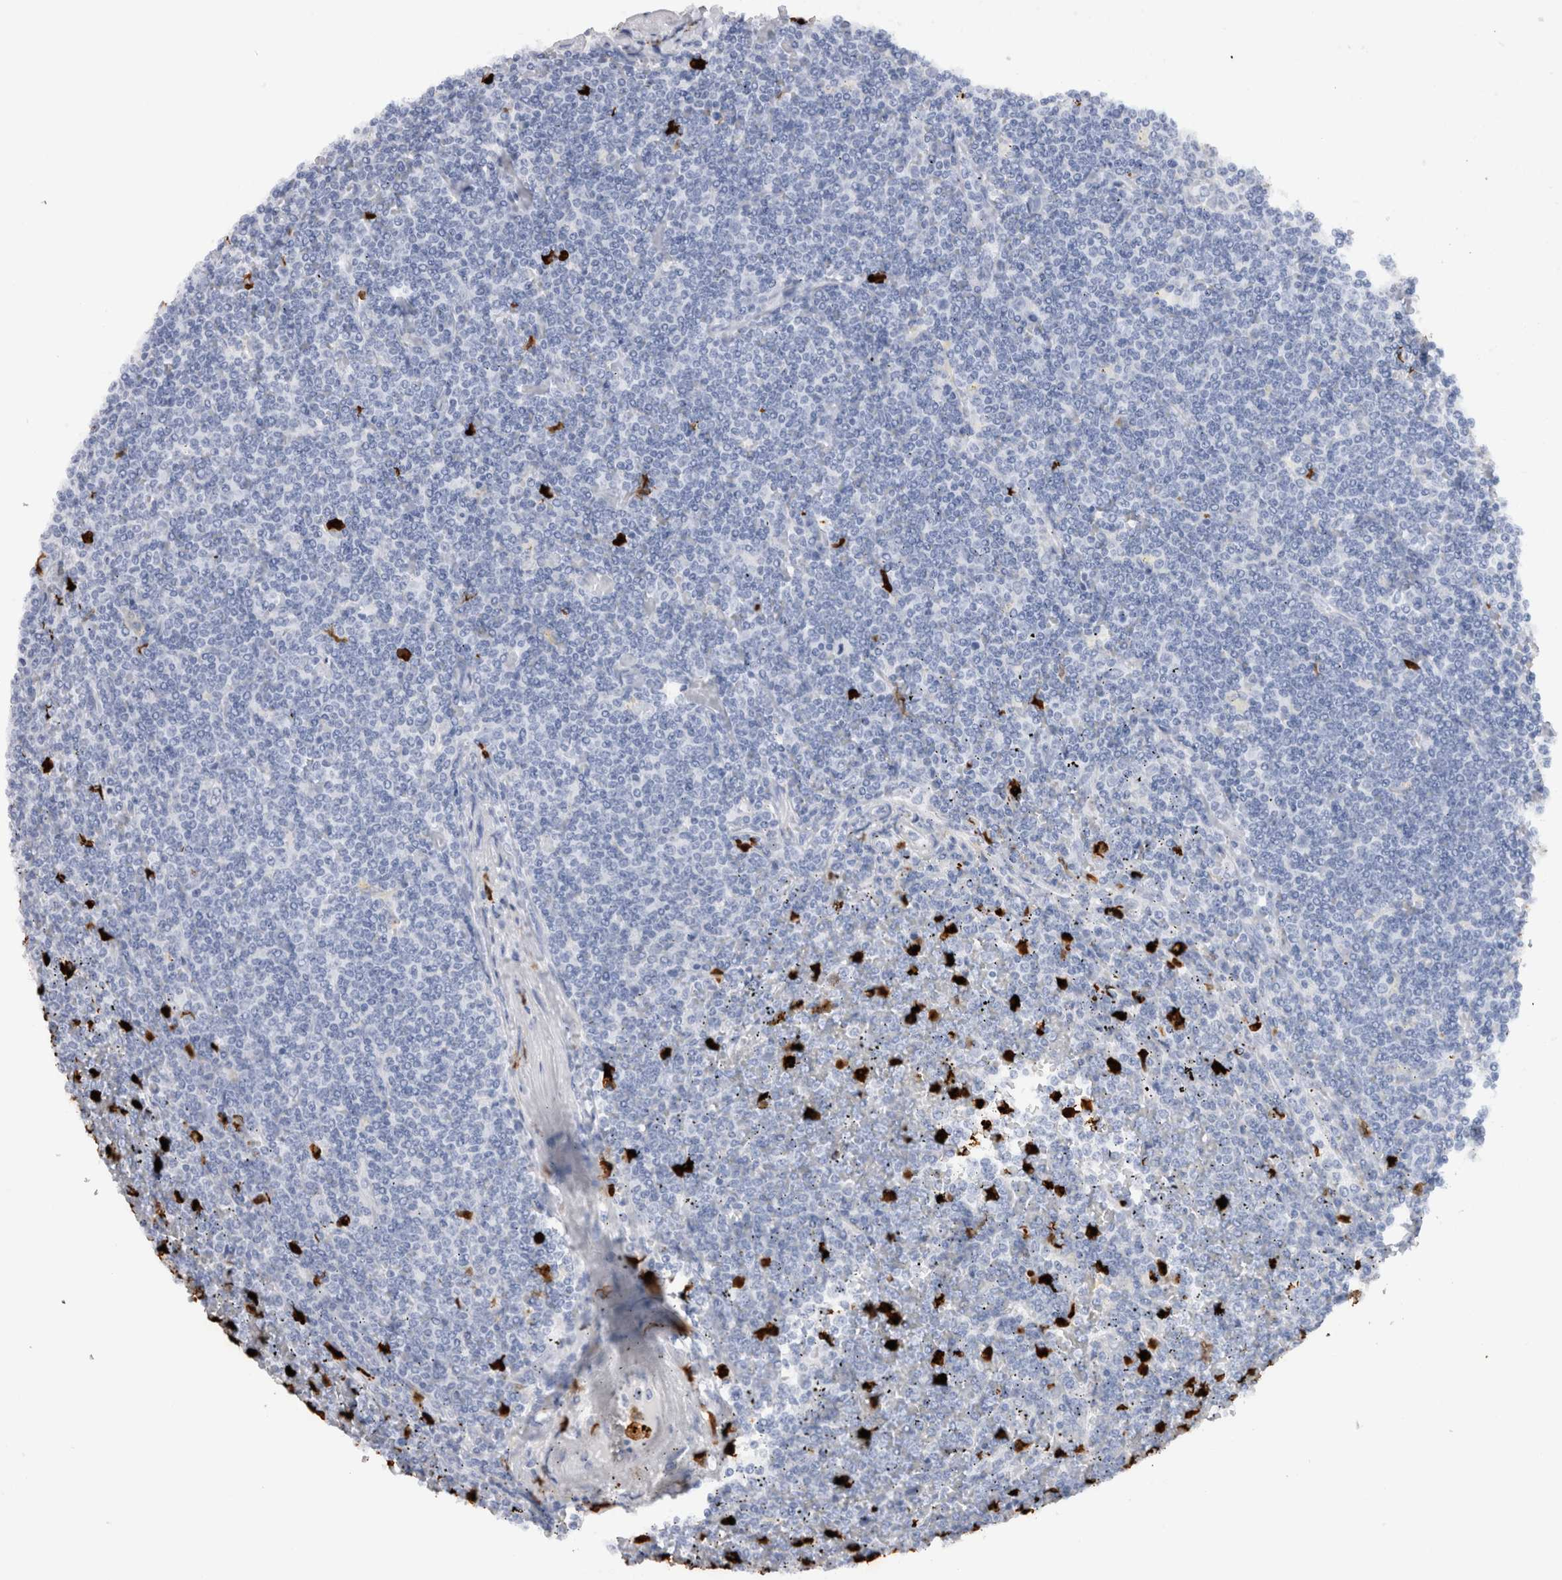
{"staining": {"intensity": "negative", "quantity": "none", "location": "none"}, "tissue": "lymphoma", "cell_type": "Tumor cells", "image_type": "cancer", "snomed": [{"axis": "morphology", "description": "Malignant lymphoma, non-Hodgkin's type, Low grade"}, {"axis": "topography", "description": "Spleen"}], "caption": "Photomicrograph shows no protein positivity in tumor cells of lymphoma tissue.", "gene": "S100A8", "patient": {"sex": "female", "age": 19}}